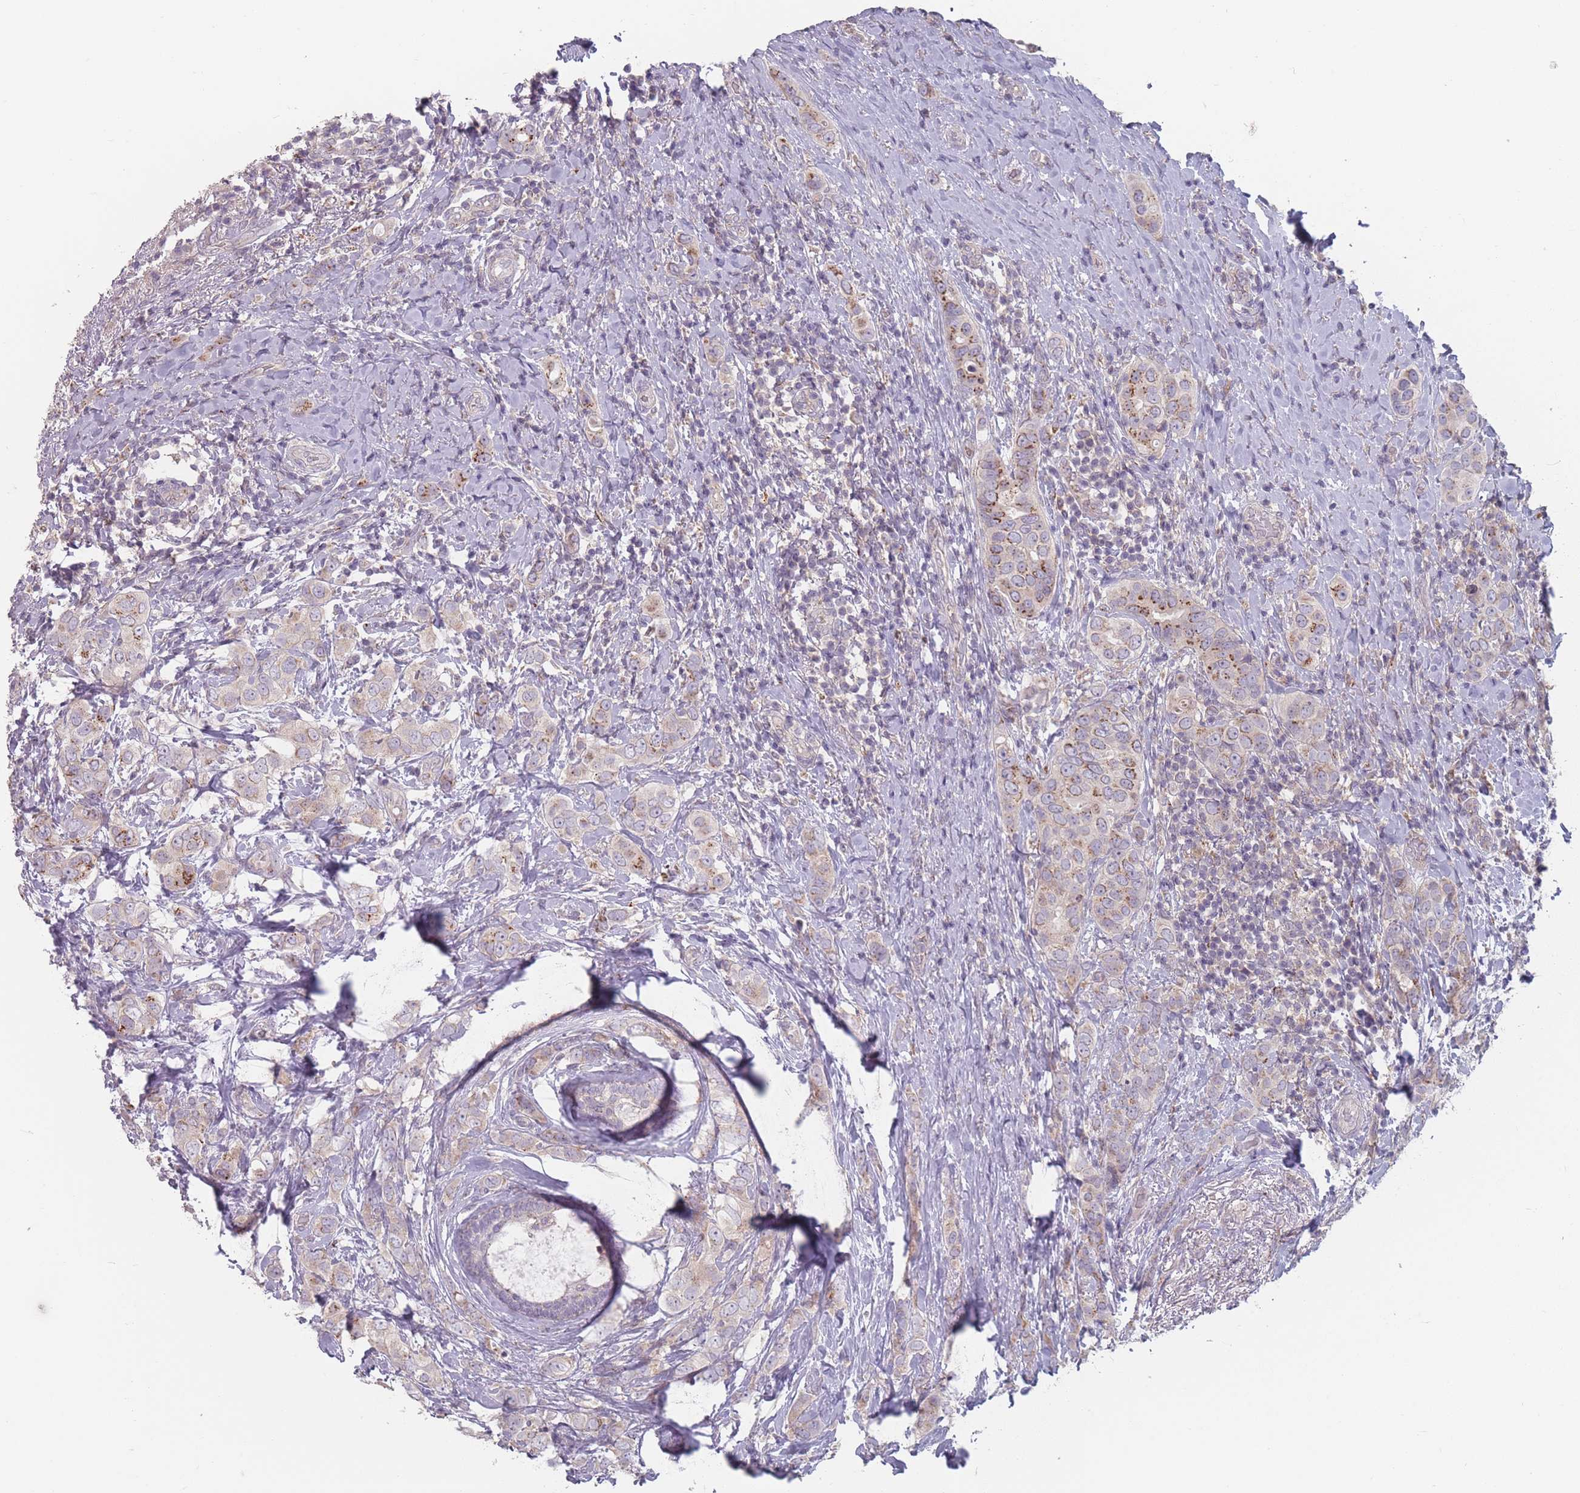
{"staining": {"intensity": "strong", "quantity": "25%-75%", "location": "cytoplasmic/membranous"}, "tissue": "breast cancer", "cell_type": "Tumor cells", "image_type": "cancer", "snomed": [{"axis": "morphology", "description": "Lobular carcinoma"}, {"axis": "topography", "description": "Breast"}], "caption": "Immunohistochemical staining of lobular carcinoma (breast) displays high levels of strong cytoplasmic/membranous protein positivity in about 25%-75% of tumor cells.", "gene": "AKAIN1", "patient": {"sex": "female", "age": 51}}